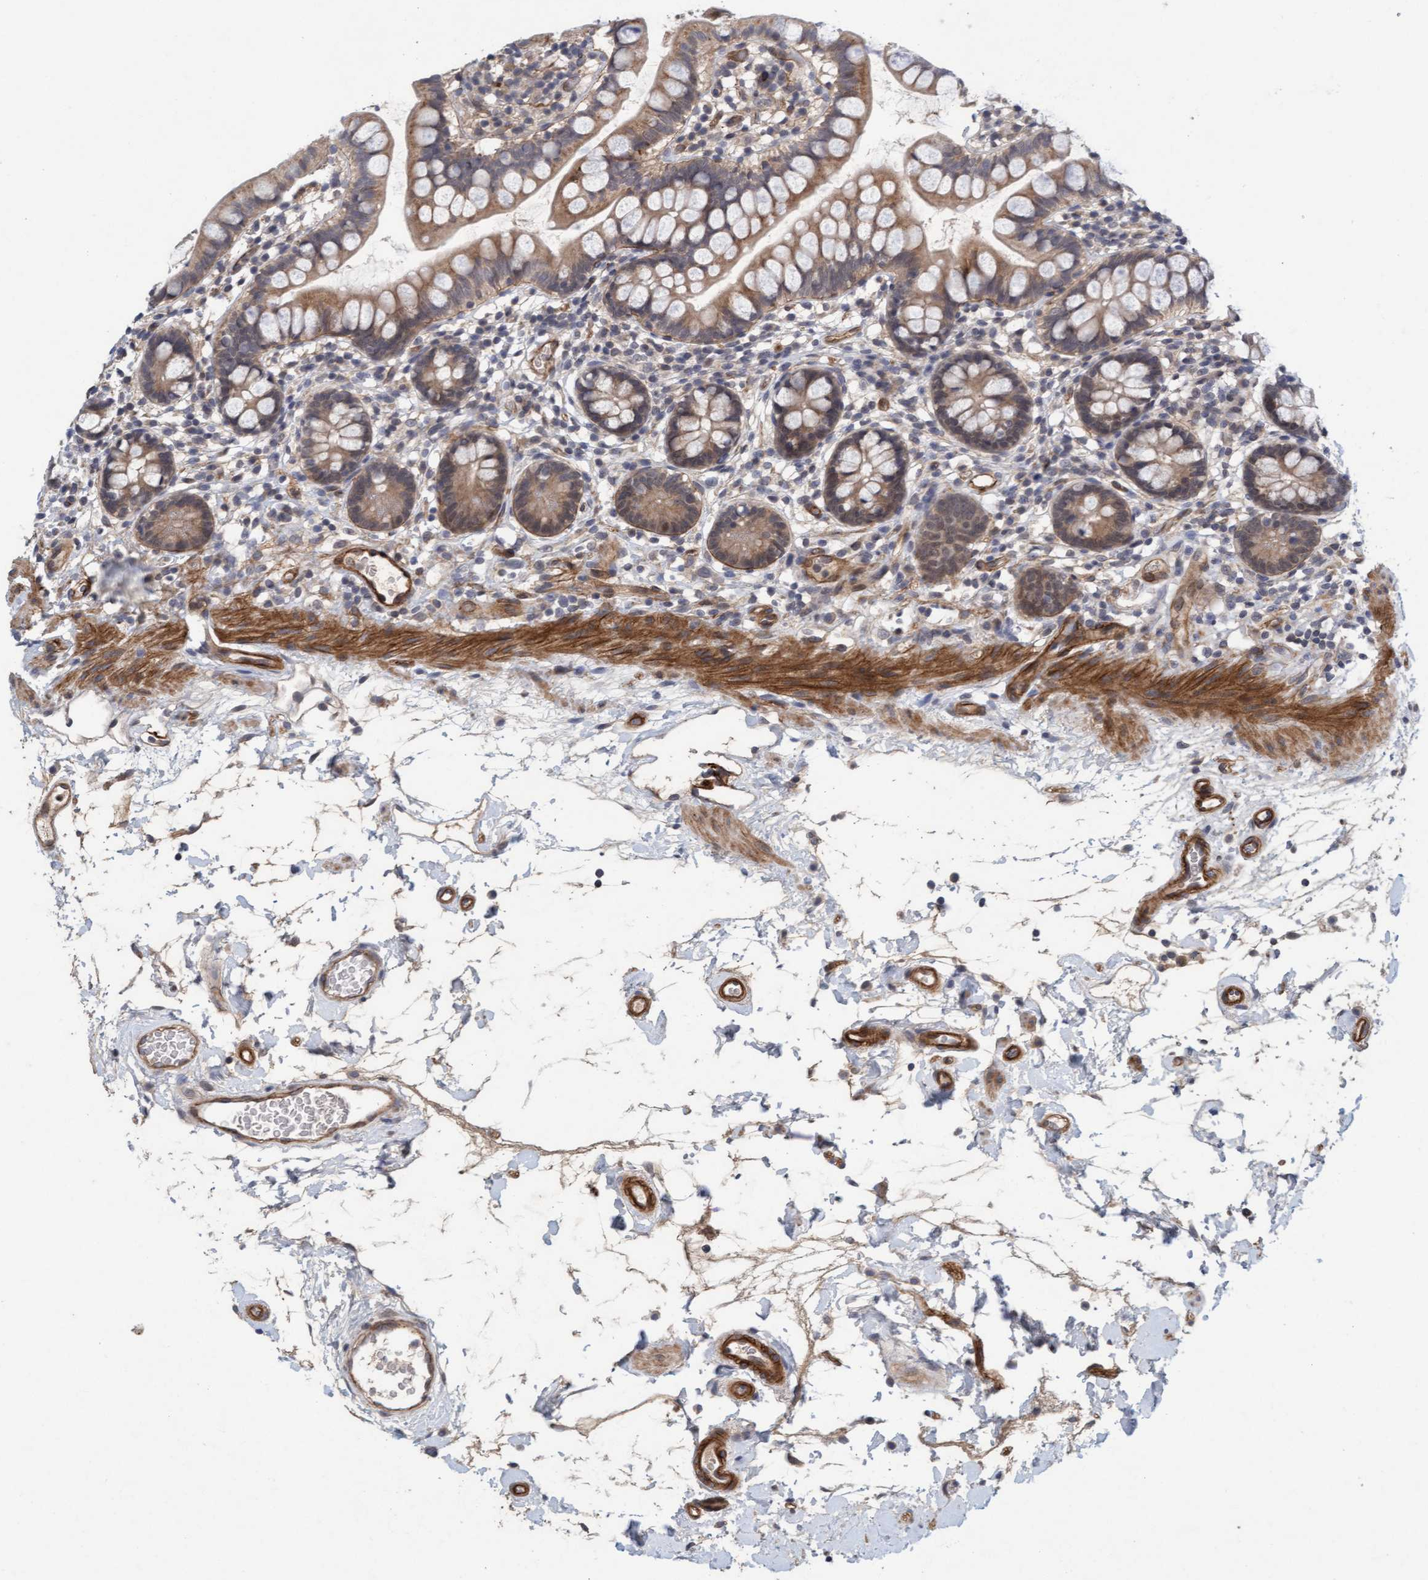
{"staining": {"intensity": "weak", "quantity": ">75%", "location": "cytoplasmic/membranous"}, "tissue": "small intestine", "cell_type": "Glandular cells", "image_type": "normal", "snomed": [{"axis": "morphology", "description": "Normal tissue, NOS"}, {"axis": "topography", "description": "Small intestine"}], "caption": "IHC photomicrograph of unremarkable small intestine: human small intestine stained using immunohistochemistry exhibits low levels of weak protein expression localized specifically in the cytoplasmic/membranous of glandular cells, appearing as a cytoplasmic/membranous brown color.", "gene": "TSTD2", "patient": {"sex": "female", "age": 84}}